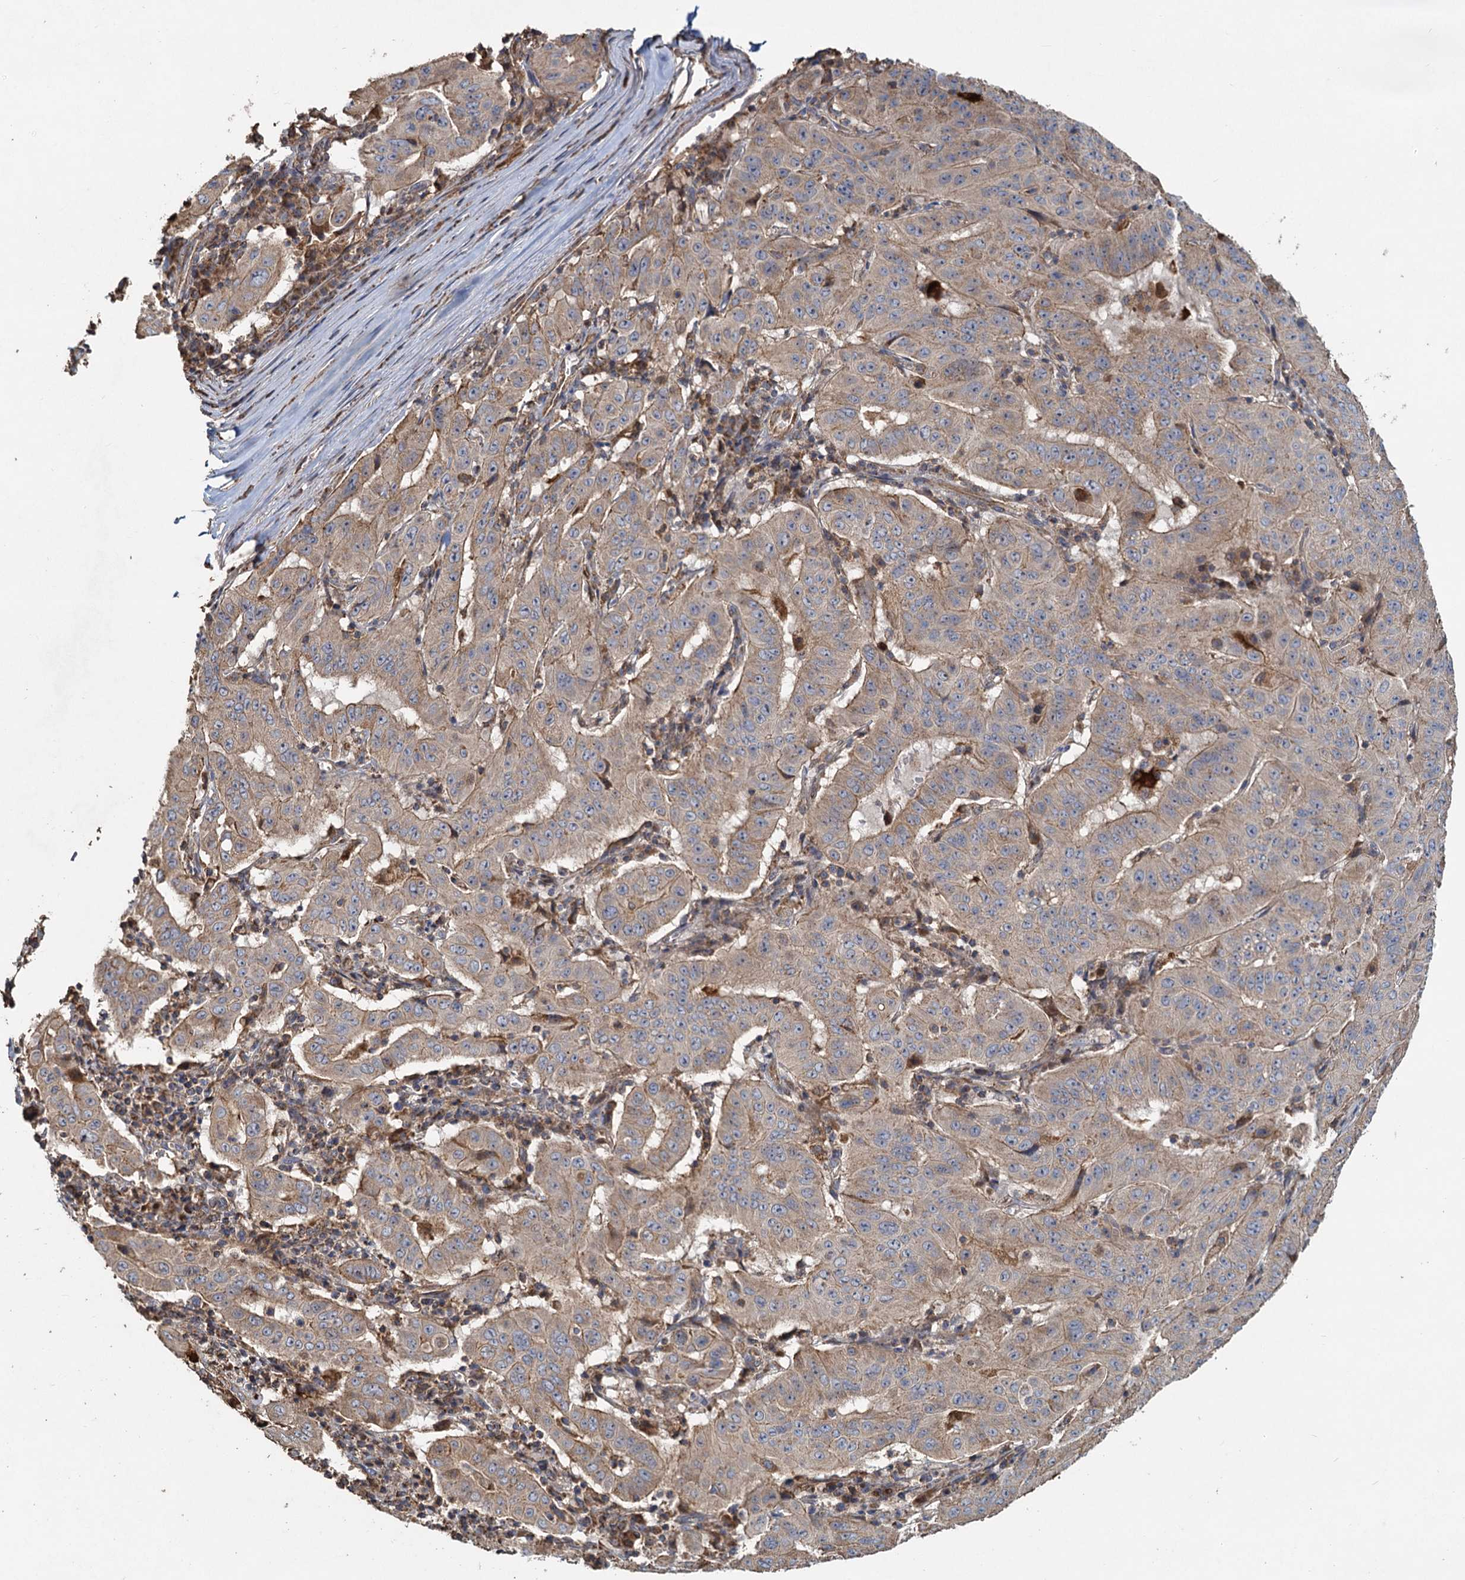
{"staining": {"intensity": "moderate", "quantity": ">75%", "location": "cytoplasmic/membranous"}, "tissue": "pancreatic cancer", "cell_type": "Tumor cells", "image_type": "cancer", "snomed": [{"axis": "morphology", "description": "Adenocarcinoma, NOS"}, {"axis": "topography", "description": "Pancreas"}], "caption": "Immunohistochemistry (IHC) photomicrograph of neoplastic tissue: human pancreatic cancer stained using immunohistochemistry exhibits medium levels of moderate protein expression localized specifically in the cytoplasmic/membranous of tumor cells, appearing as a cytoplasmic/membranous brown color.", "gene": "SDS", "patient": {"sex": "male", "age": 63}}